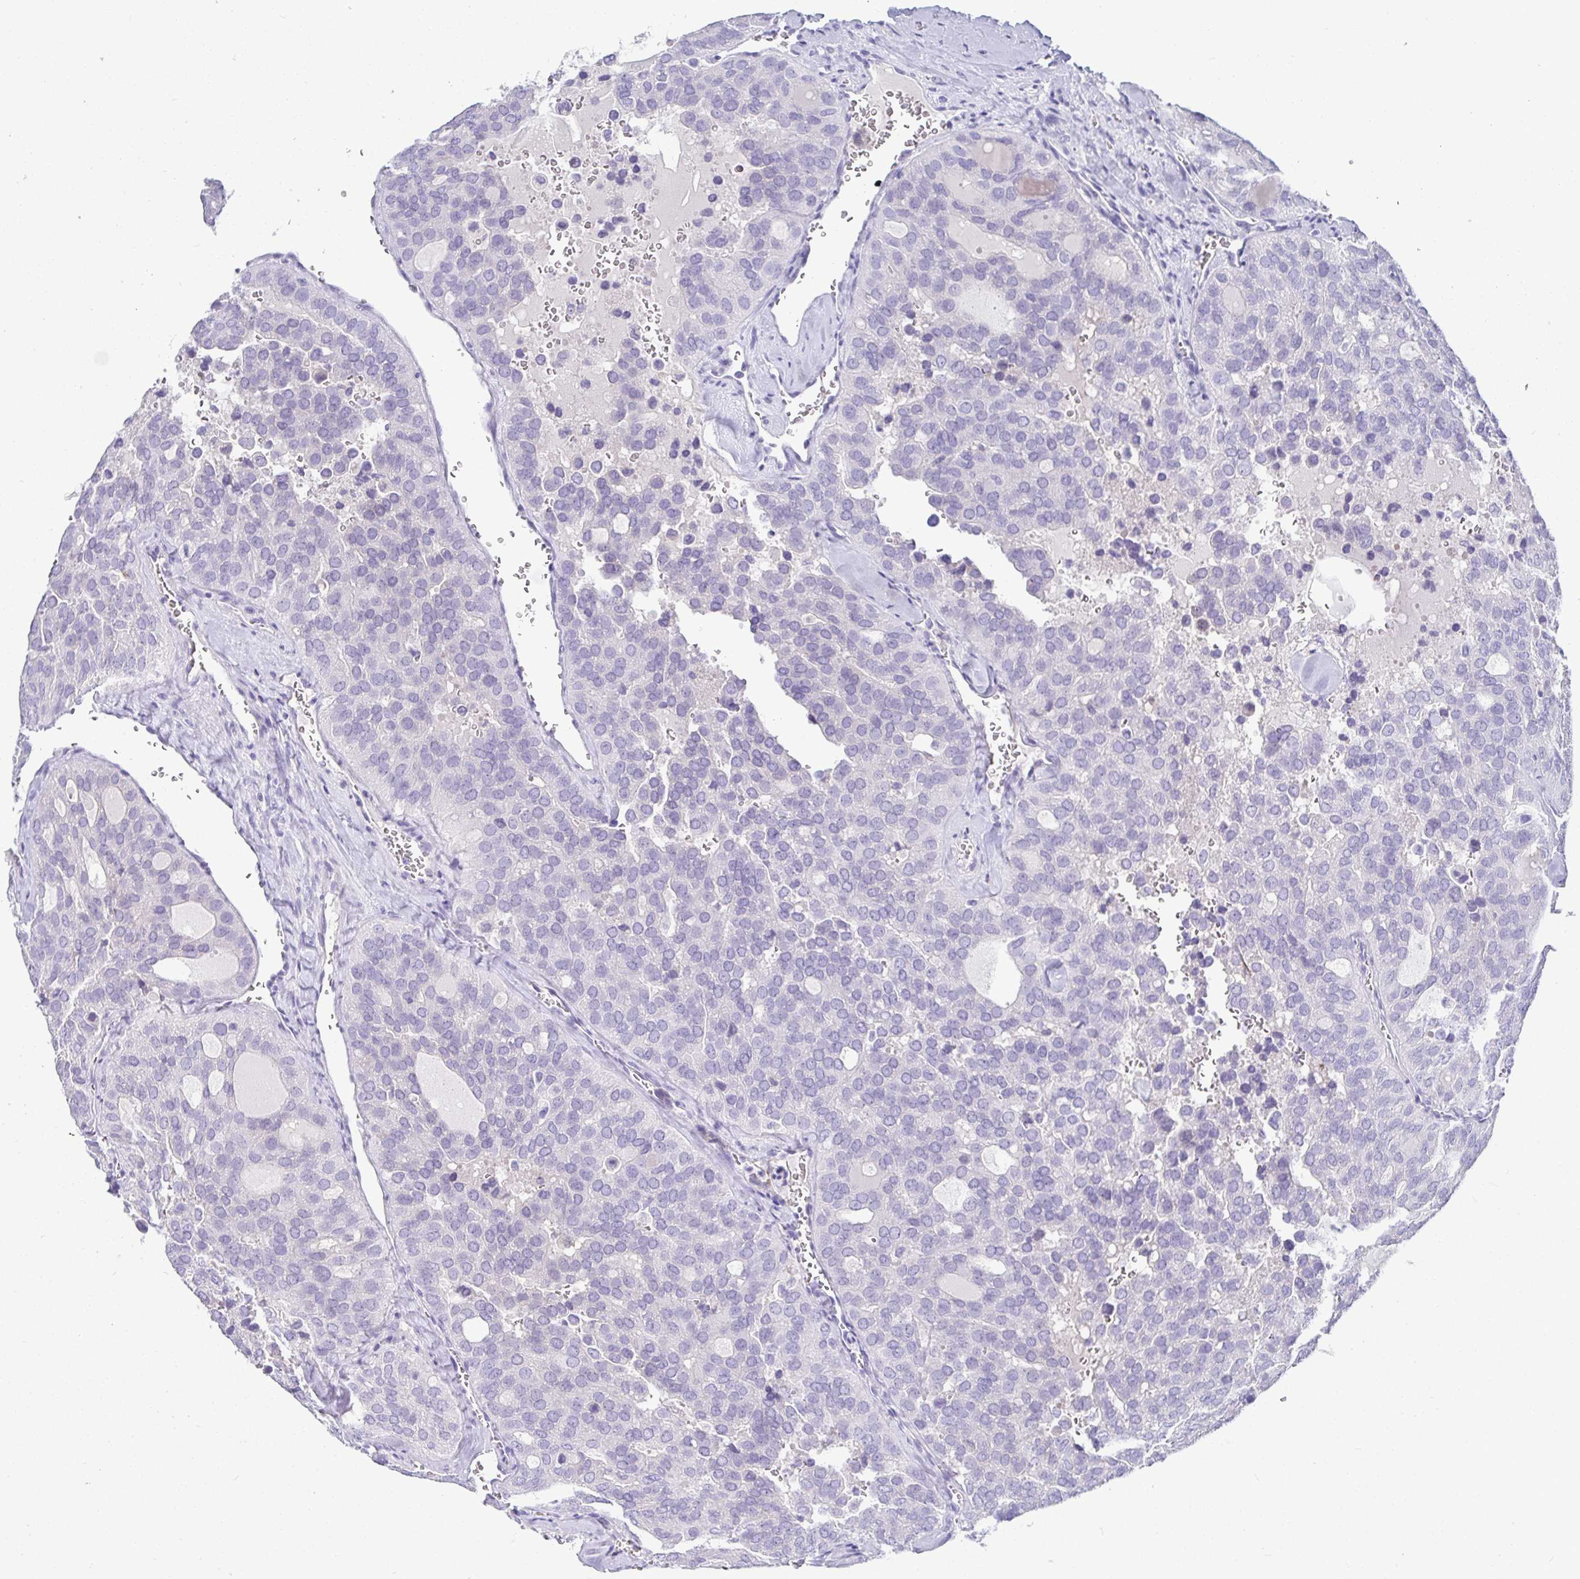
{"staining": {"intensity": "negative", "quantity": "none", "location": "none"}, "tissue": "thyroid cancer", "cell_type": "Tumor cells", "image_type": "cancer", "snomed": [{"axis": "morphology", "description": "Follicular adenoma carcinoma, NOS"}, {"axis": "topography", "description": "Thyroid gland"}], "caption": "This is a histopathology image of immunohistochemistry staining of follicular adenoma carcinoma (thyroid), which shows no expression in tumor cells.", "gene": "TMEM241", "patient": {"sex": "male", "age": 75}}